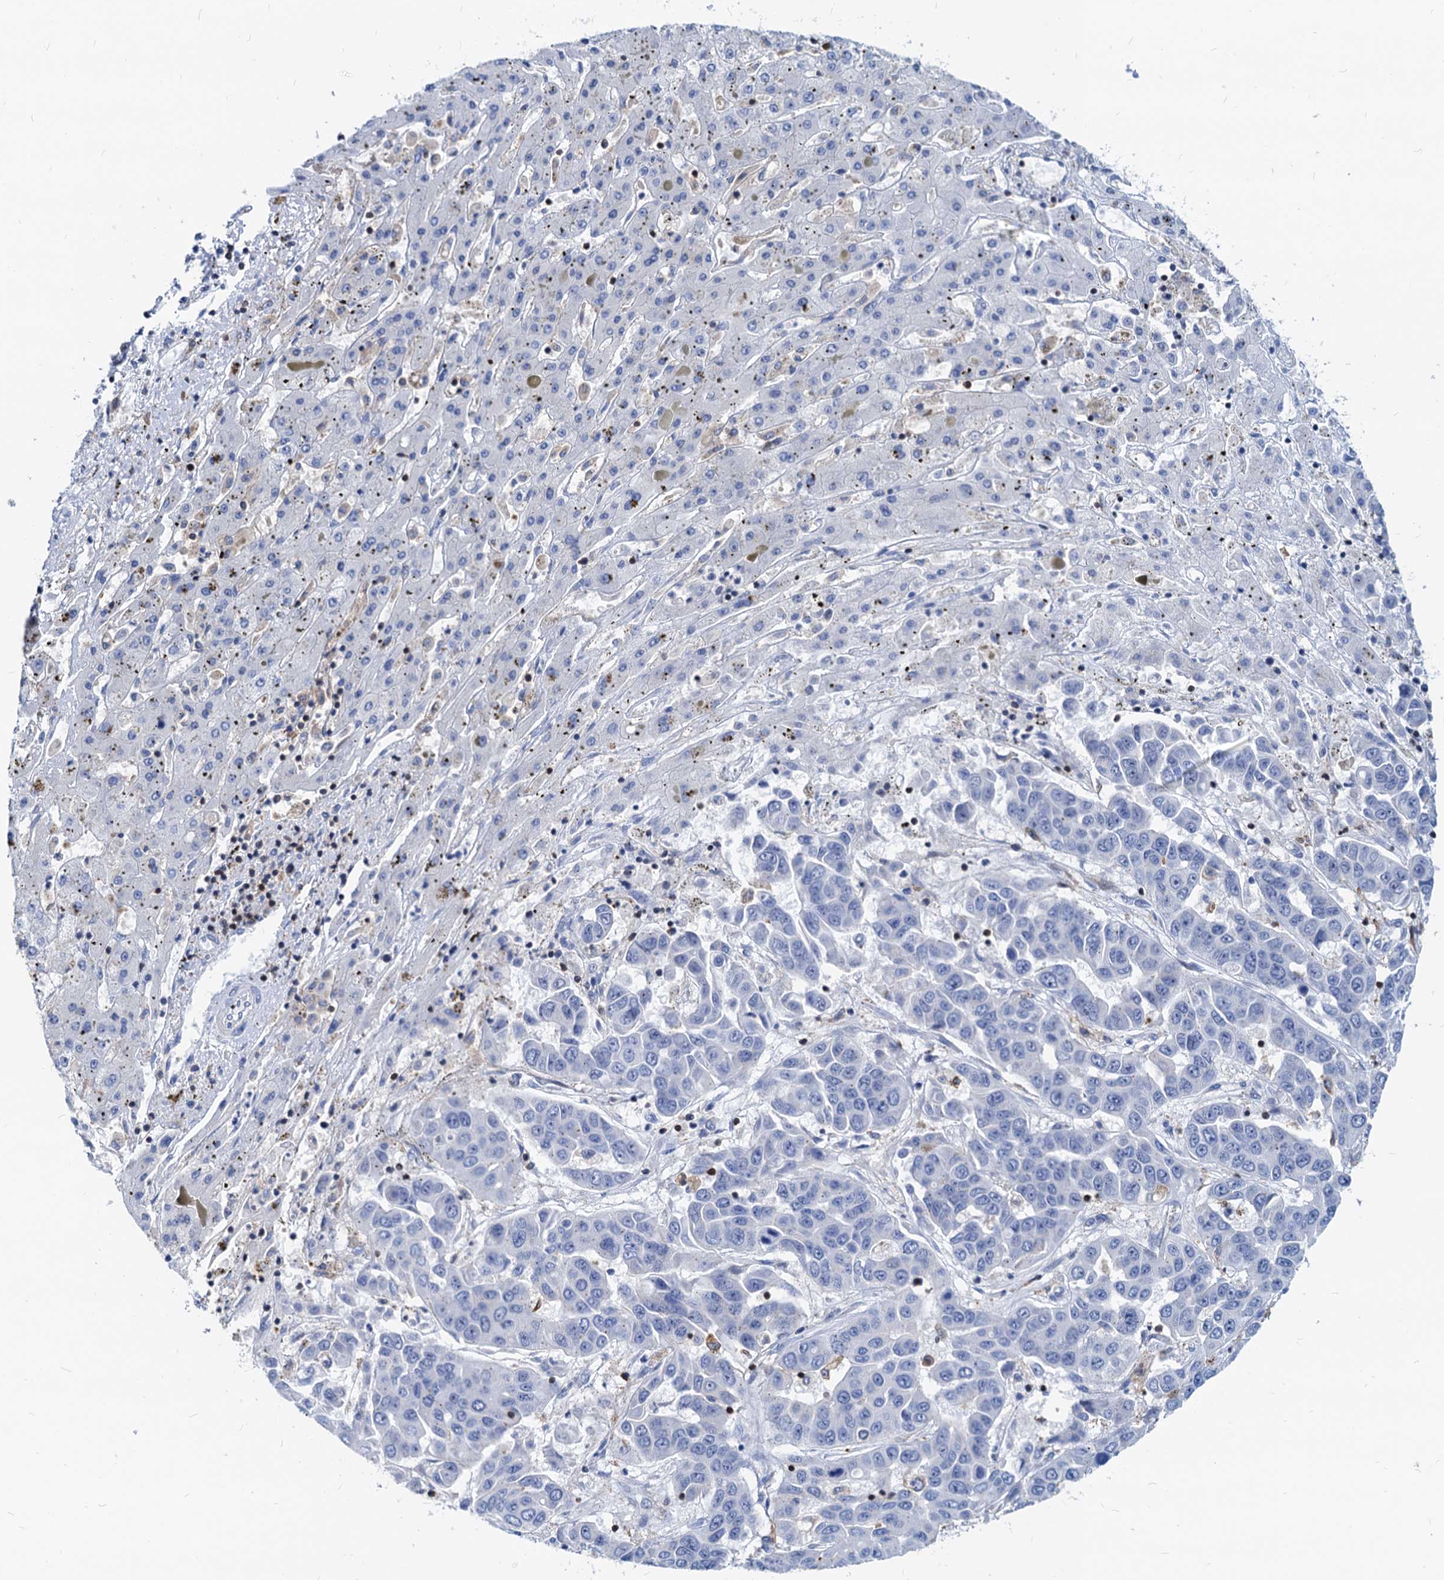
{"staining": {"intensity": "negative", "quantity": "none", "location": "none"}, "tissue": "liver cancer", "cell_type": "Tumor cells", "image_type": "cancer", "snomed": [{"axis": "morphology", "description": "Cholangiocarcinoma"}, {"axis": "topography", "description": "Liver"}], "caption": "Liver cancer (cholangiocarcinoma) stained for a protein using IHC reveals no expression tumor cells.", "gene": "LCP2", "patient": {"sex": "female", "age": 52}}